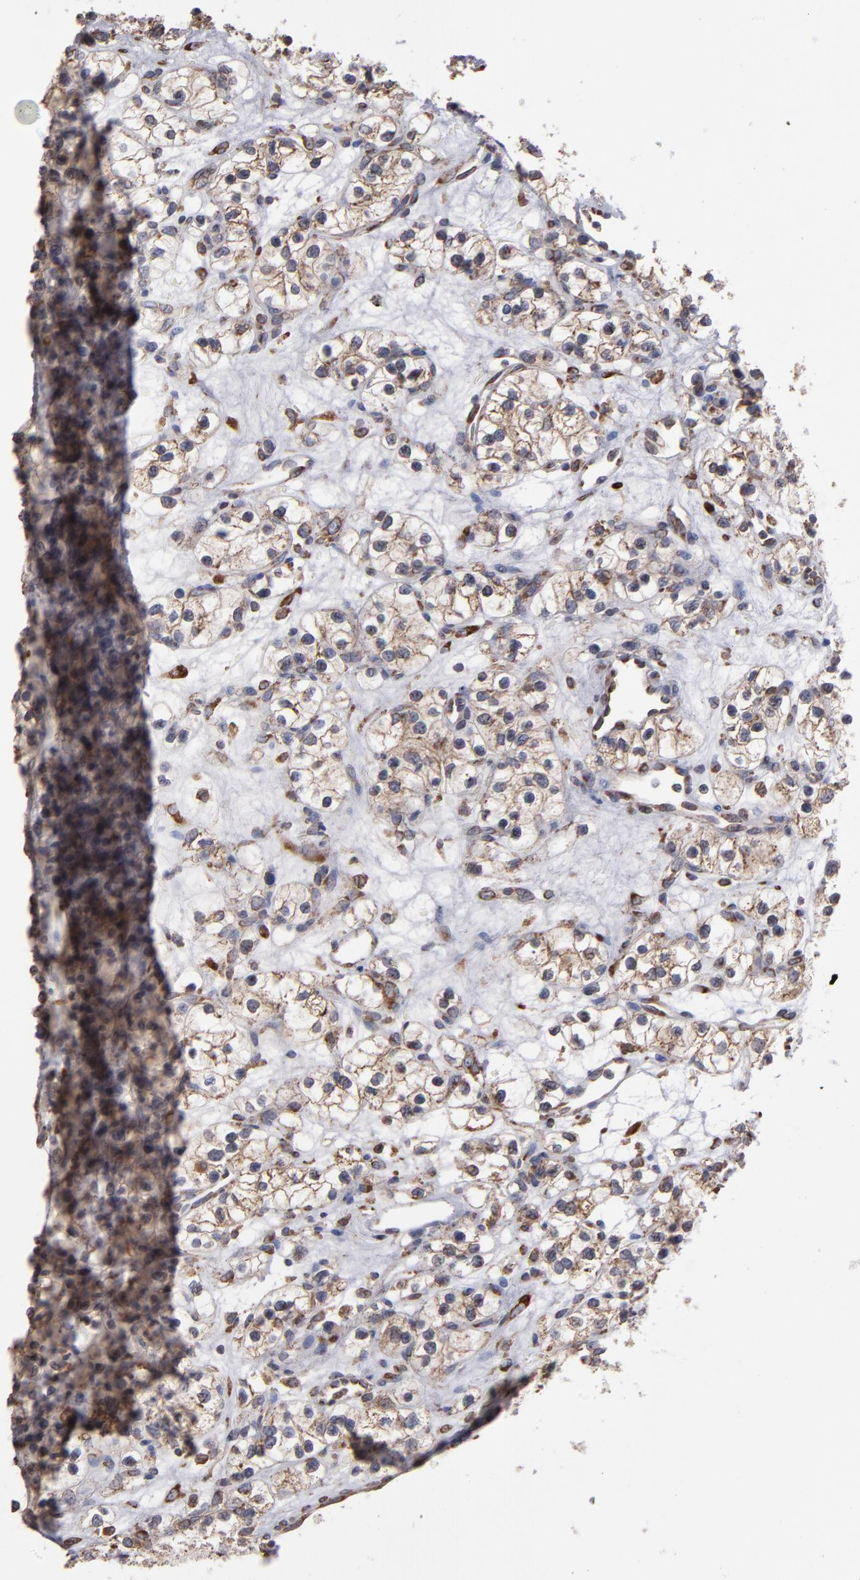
{"staining": {"intensity": "weak", "quantity": ">75%", "location": "cytoplasmic/membranous"}, "tissue": "renal cancer", "cell_type": "Tumor cells", "image_type": "cancer", "snomed": [{"axis": "morphology", "description": "Adenocarcinoma, NOS"}, {"axis": "topography", "description": "Kidney"}], "caption": "Renal cancer was stained to show a protein in brown. There is low levels of weak cytoplasmic/membranous staining in approximately >75% of tumor cells. Immunohistochemistry (ihc) stains the protein in brown and the nuclei are stained blue.", "gene": "SND1", "patient": {"sex": "female", "age": 60}}